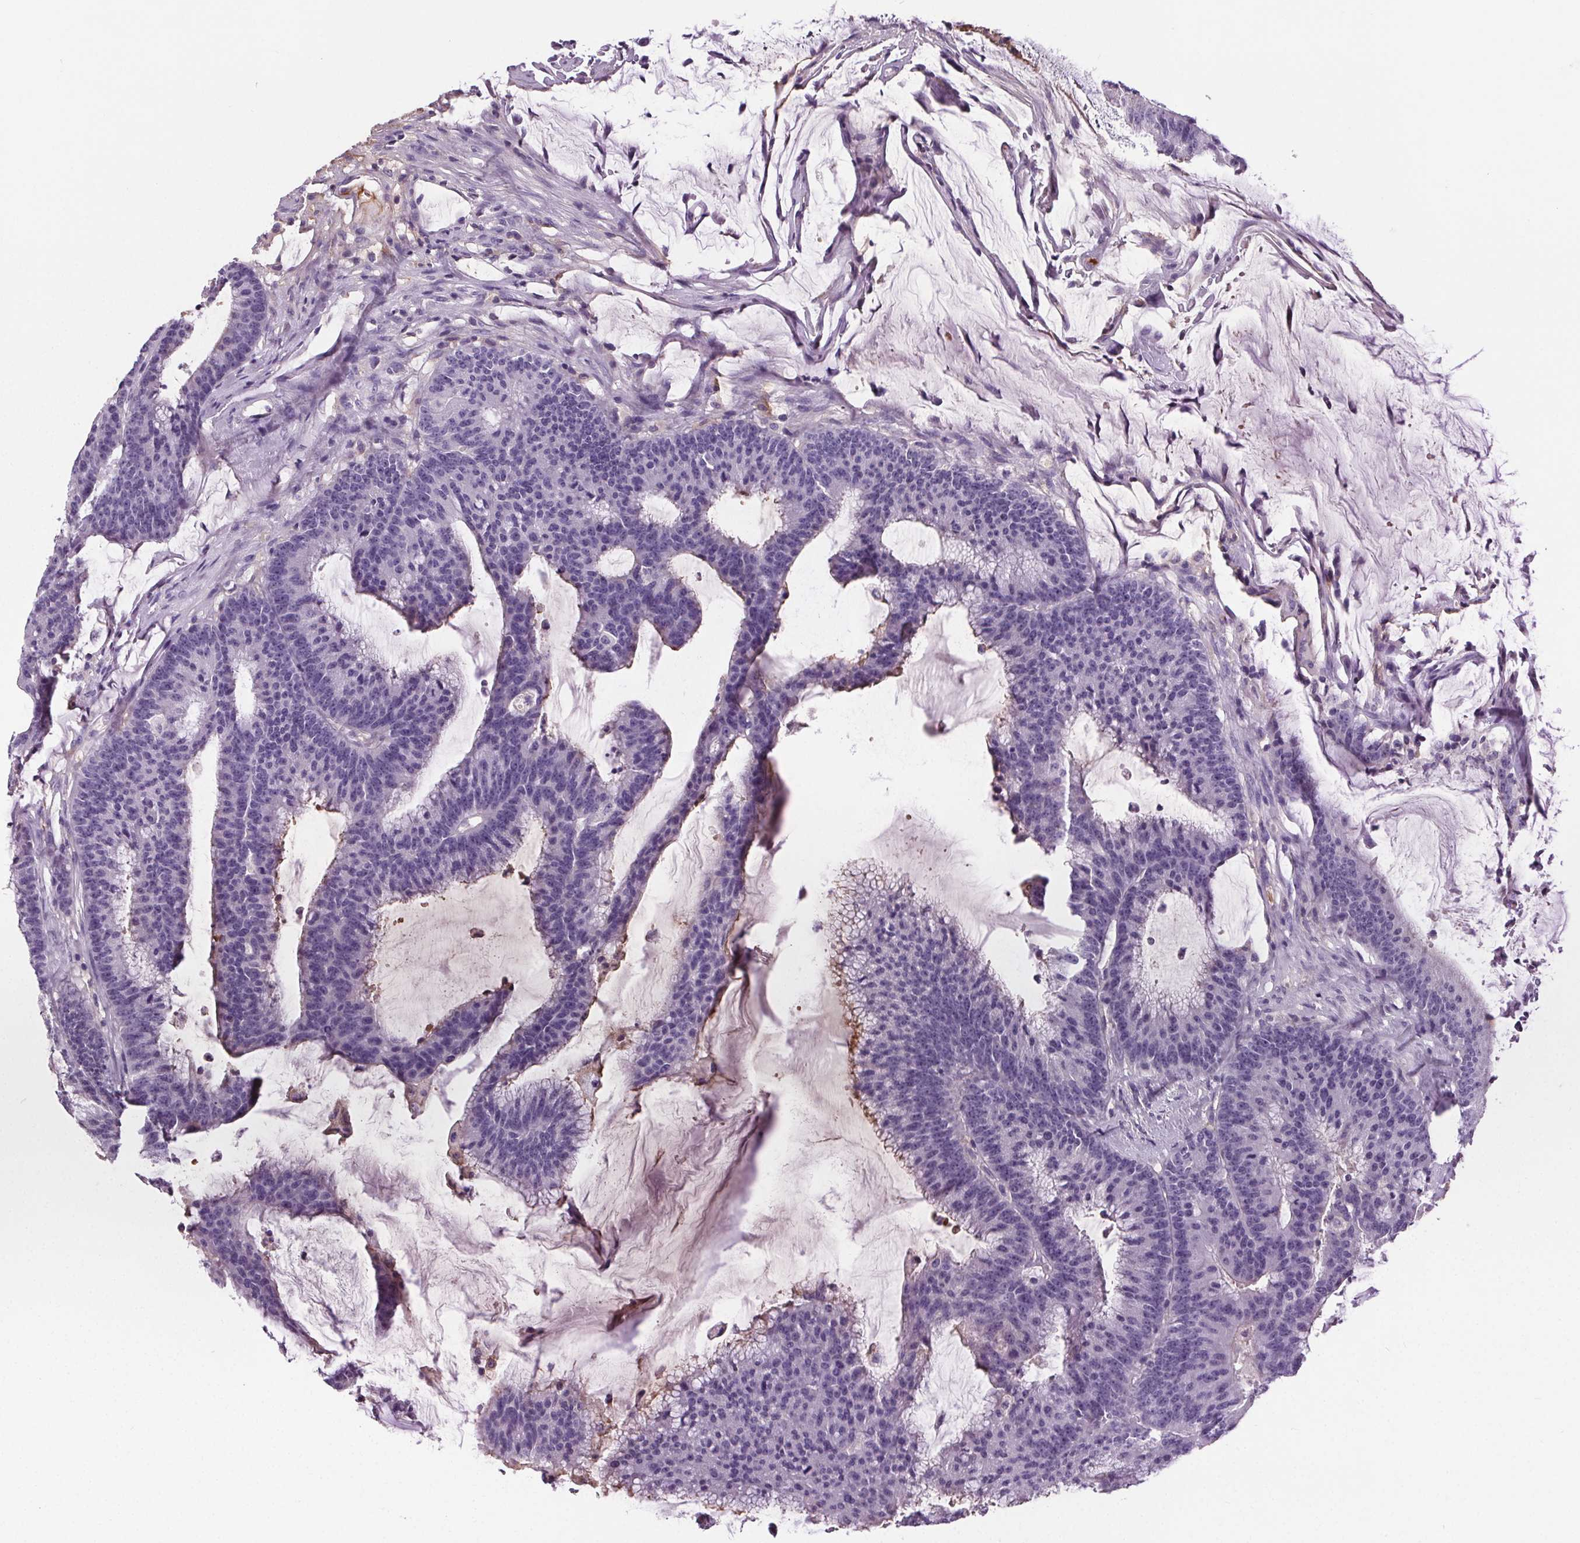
{"staining": {"intensity": "negative", "quantity": "none", "location": "none"}, "tissue": "colorectal cancer", "cell_type": "Tumor cells", "image_type": "cancer", "snomed": [{"axis": "morphology", "description": "Adenocarcinoma, NOS"}, {"axis": "topography", "description": "Colon"}], "caption": "This is an immunohistochemistry (IHC) histopathology image of colorectal adenocarcinoma. There is no expression in tumor cells.", "gene": "CD5L", "patient": {"sex": "female", "age": 78}}